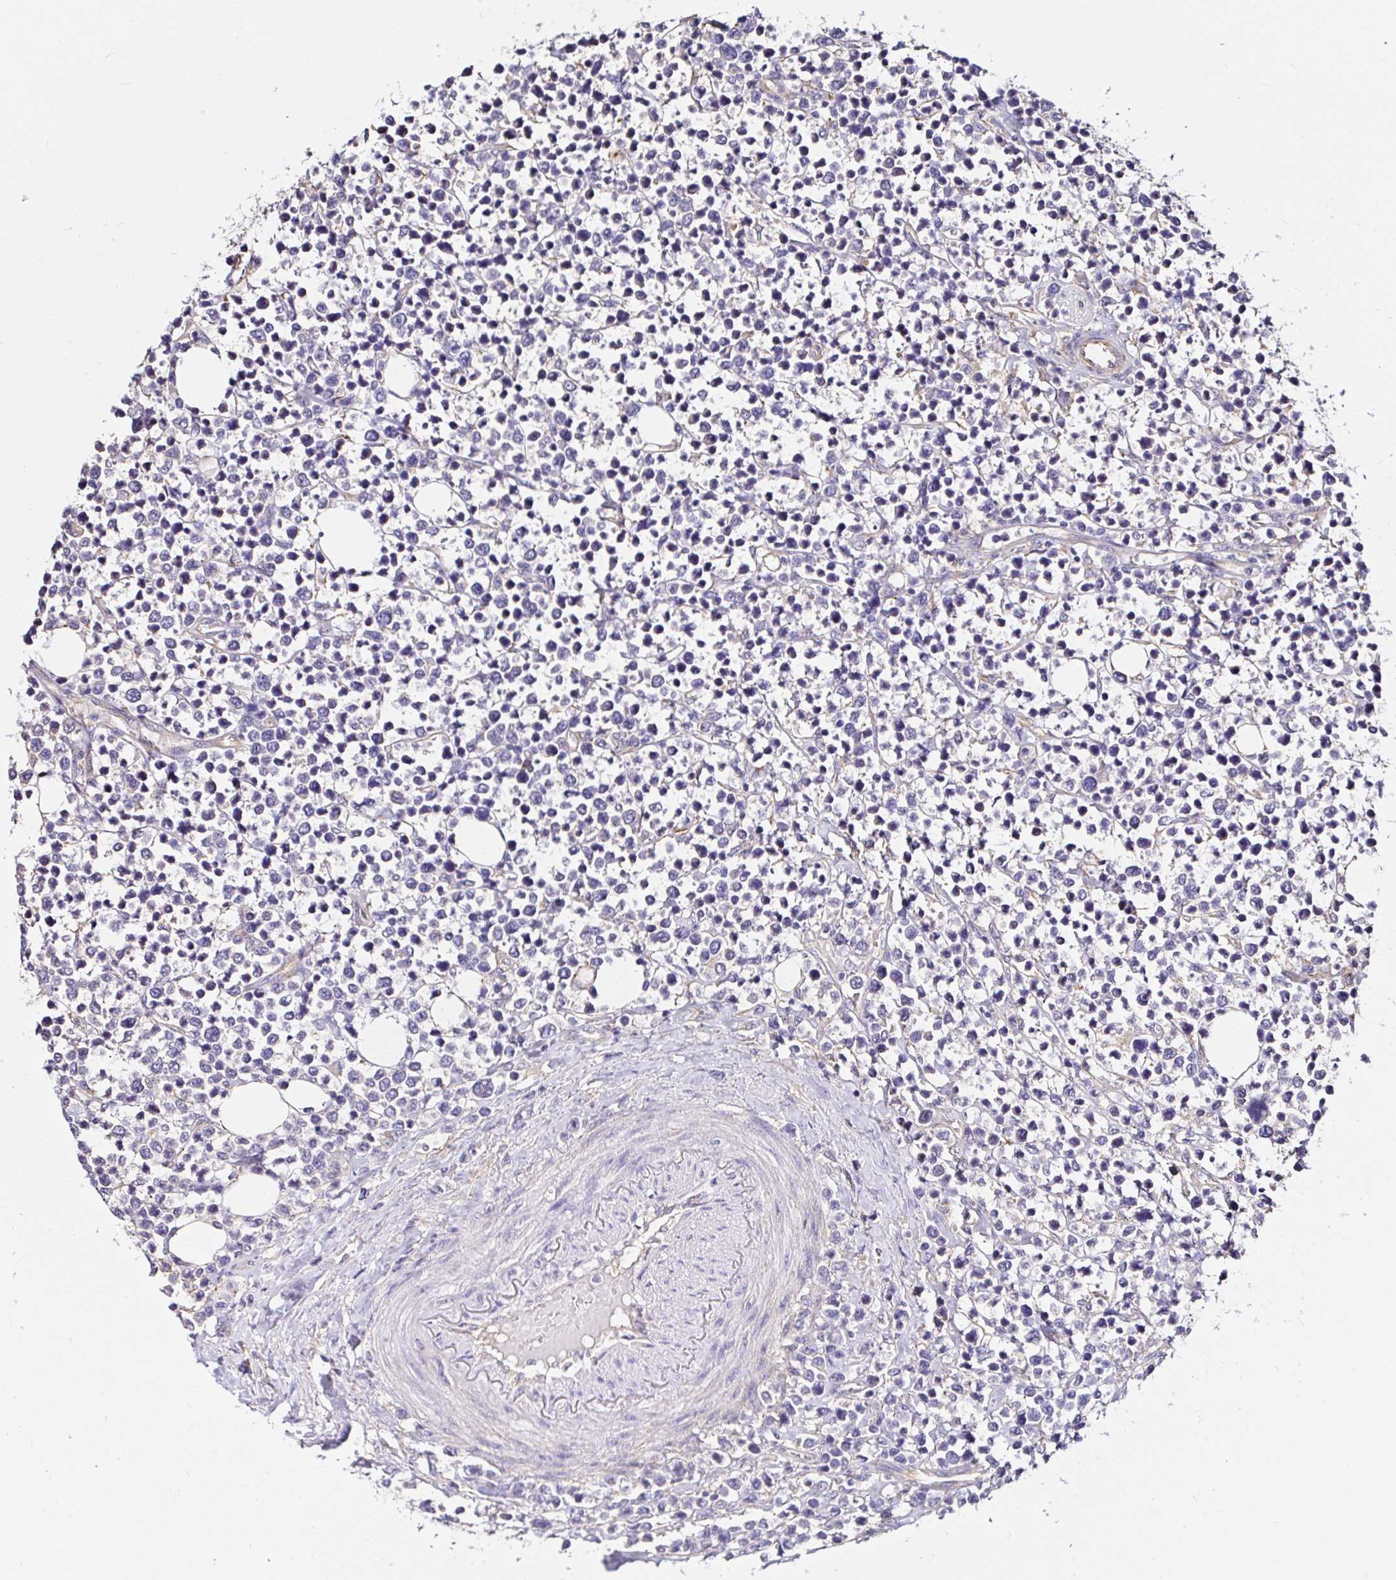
{"staining": {"intensity": "negative", "quantity": "none", "location": "none"}, "tissue": "lymphoma", "cell_type": "Tumor cells", "image_type": "cancer", "snomed": [{"axis": "morphology", "description": "Malignant lymphoma, non-Hodgkin's type, Low grade"}, {"axis": "topography", "description": "Lymph node"}], "caption": "Human malignant lymphoma, non-Hodgkin's type (low-grade) stained for a protein using immunohistochemistry (IHC) exhibits no staining in tumor cells.", "gene": "RSRP1", "patient": {"sex": "male", "age": 60}}